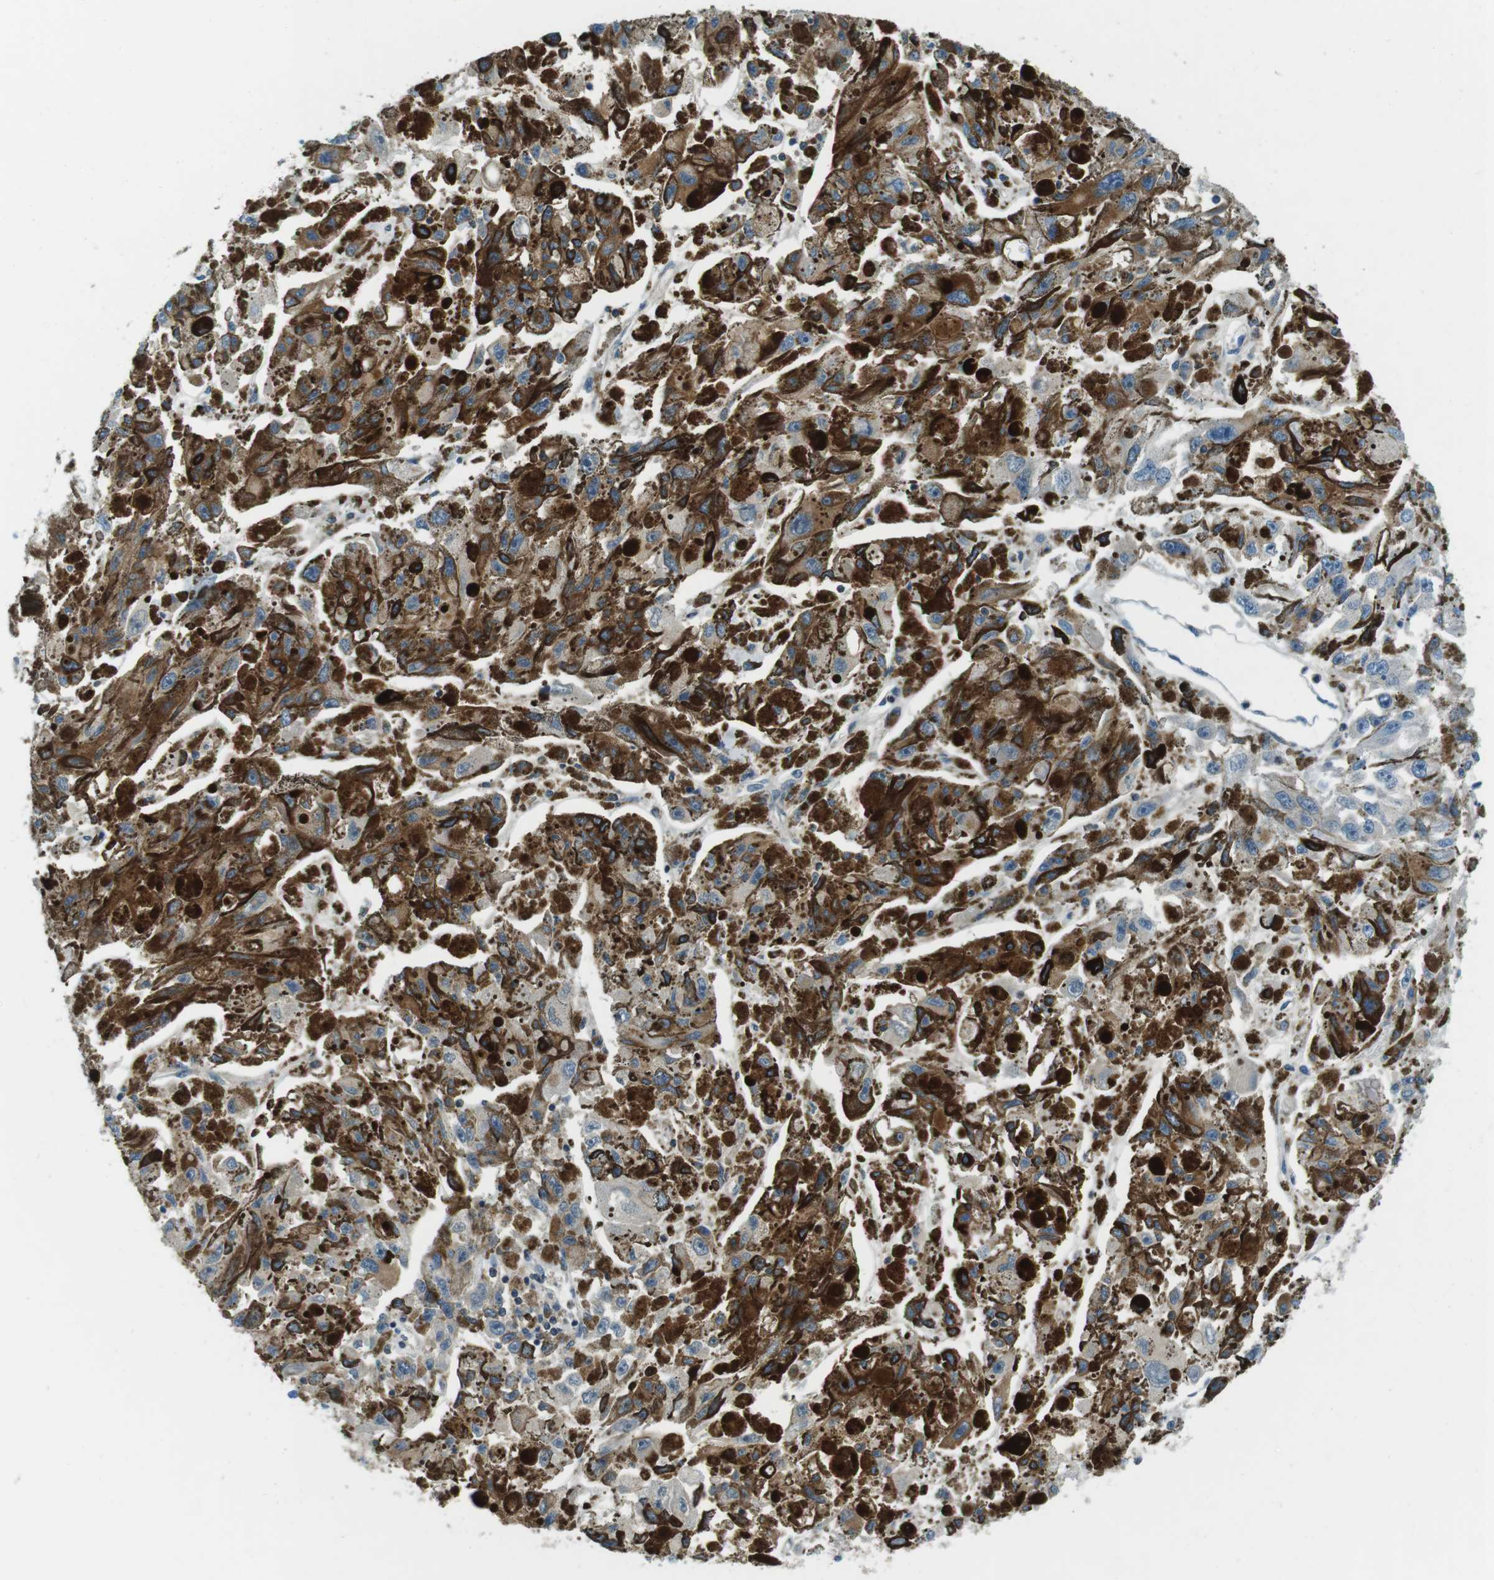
{"staining": {"intensity": "negative", "quantity": "none", "location": "none"}, "tissue": "melanoma", "cell_type": "Tumor cells", "image_type": "cancer", "snomed": [{"axis": "morphology", "description": "Malignant melanoma, NOS"}, {"axis": "topography", "description": "Skin"}], "caption": "Tumor cells show no significant staining in melanoma.", "gene": "ARVCF", "patient": {"sex": "female", "age": 104}}